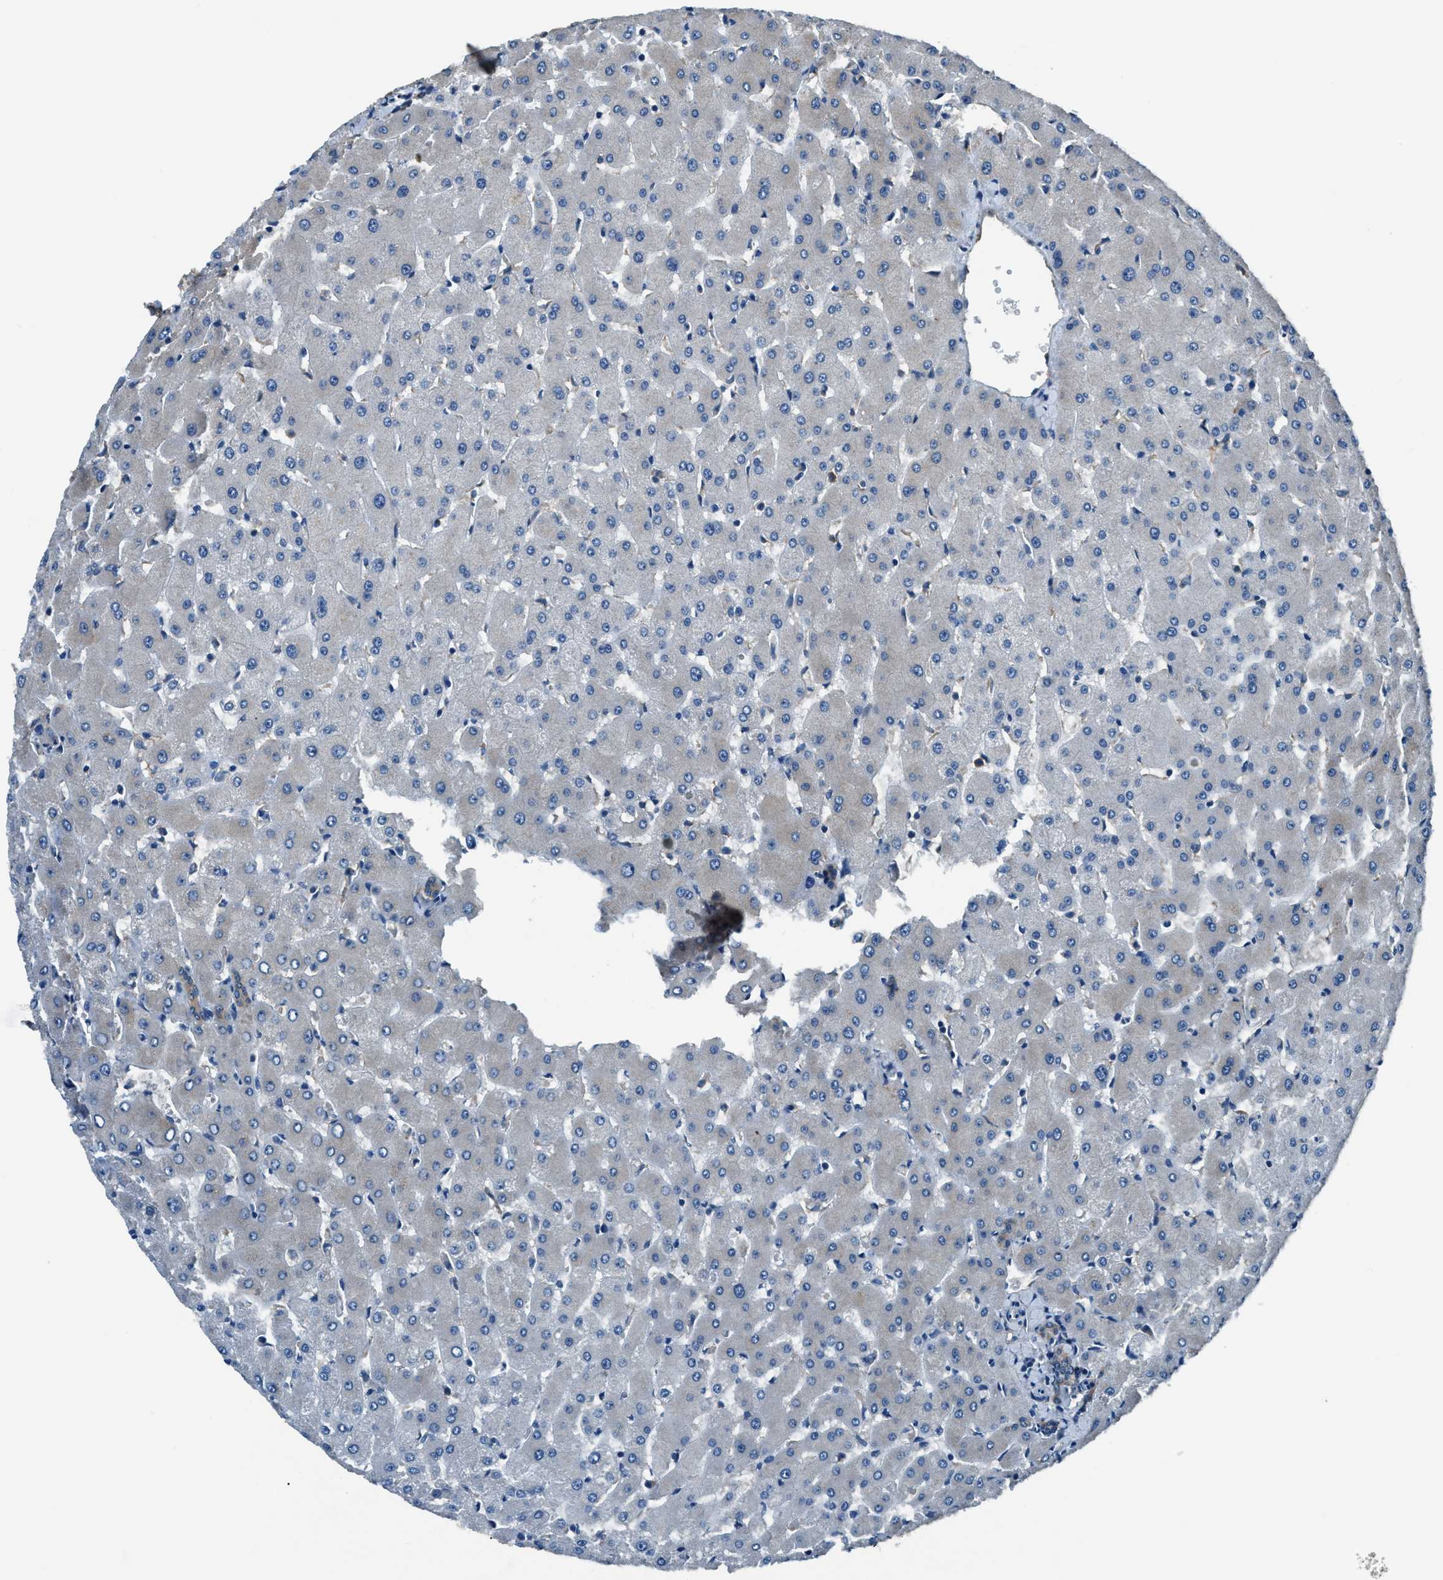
{"staining": {"intensity": "weak", "quantity": "25%-75%", "location": "cytoplasmic/membranous"}, "tissue": "liver", "cell_type": "Cholangiocytes", "image_type": "normal", "snomed": [{"axis": "morphology", "description": "Normal tissue, NOS"}, {"axis": "topography", "description": "Liver"}], "caption": "A micrograph of human liver stained for a protein exhibits weak cytoplasmic/membranous brown staining in cholangiocytes. (brown staining indicates protein expression, while blue staining denotes nuclei).", "gene": "EEA1", "patient": {"sex": "female", "age": 63}}